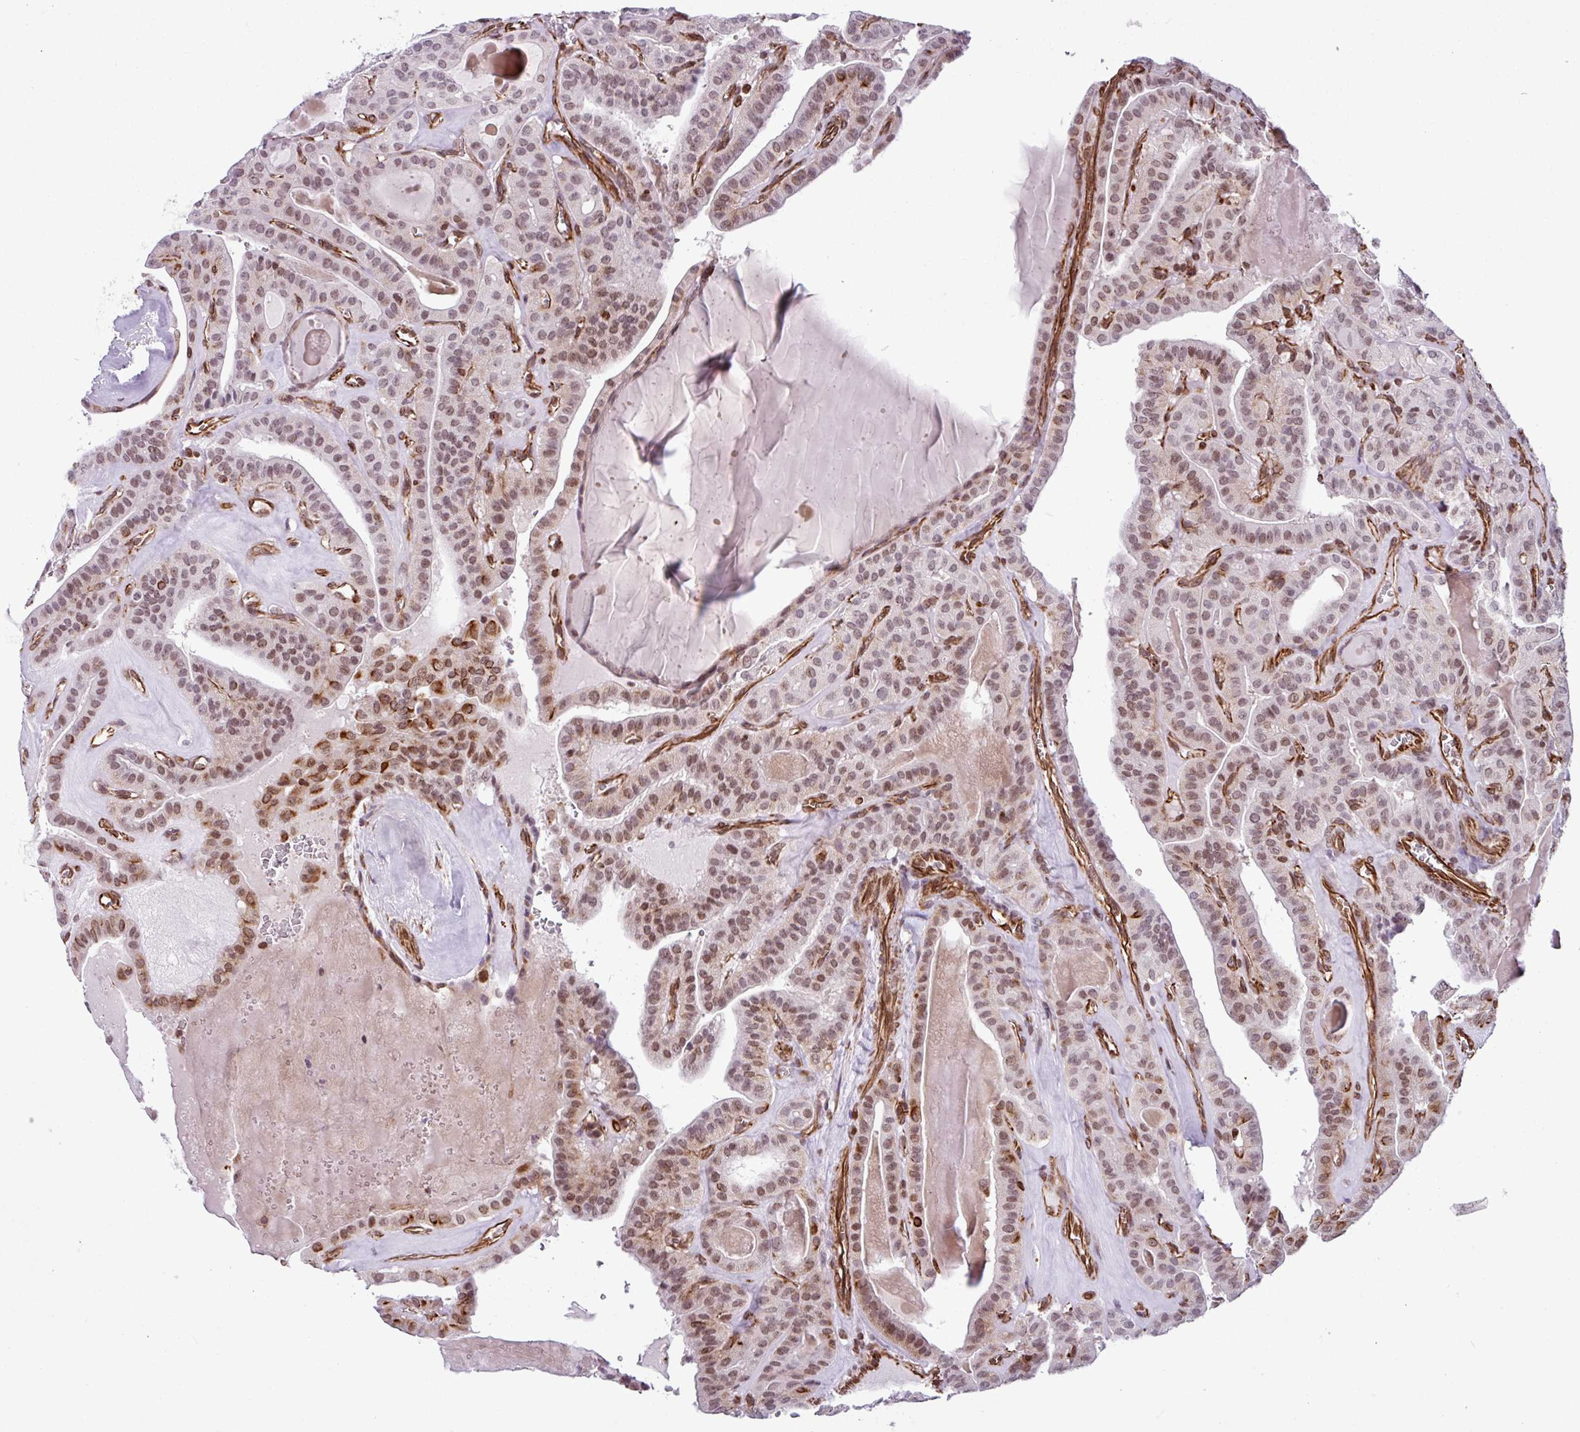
{"staining": {"intensity": "moderate", "quantity": ">75%", "location": "nuclear"}, "tissue": "thyroid cancer", "cell_type": "Tumor cells", "image_type": "cancer", "snomed": [{"axis": "morphology", "description": "Papillary adenocarcinoma, NOS"}, {"axis": "topography", "description": "Thyroid gland"}], "caption": "Immunohistochemical staining of thyroid cancer reveals moderate nuclear protein positivity in about >75% of tumor cells. (IHC, brightfield microscopy, high magnification).", "gene": "CHD3", "patient": {"sex": "male", "age": 52}}